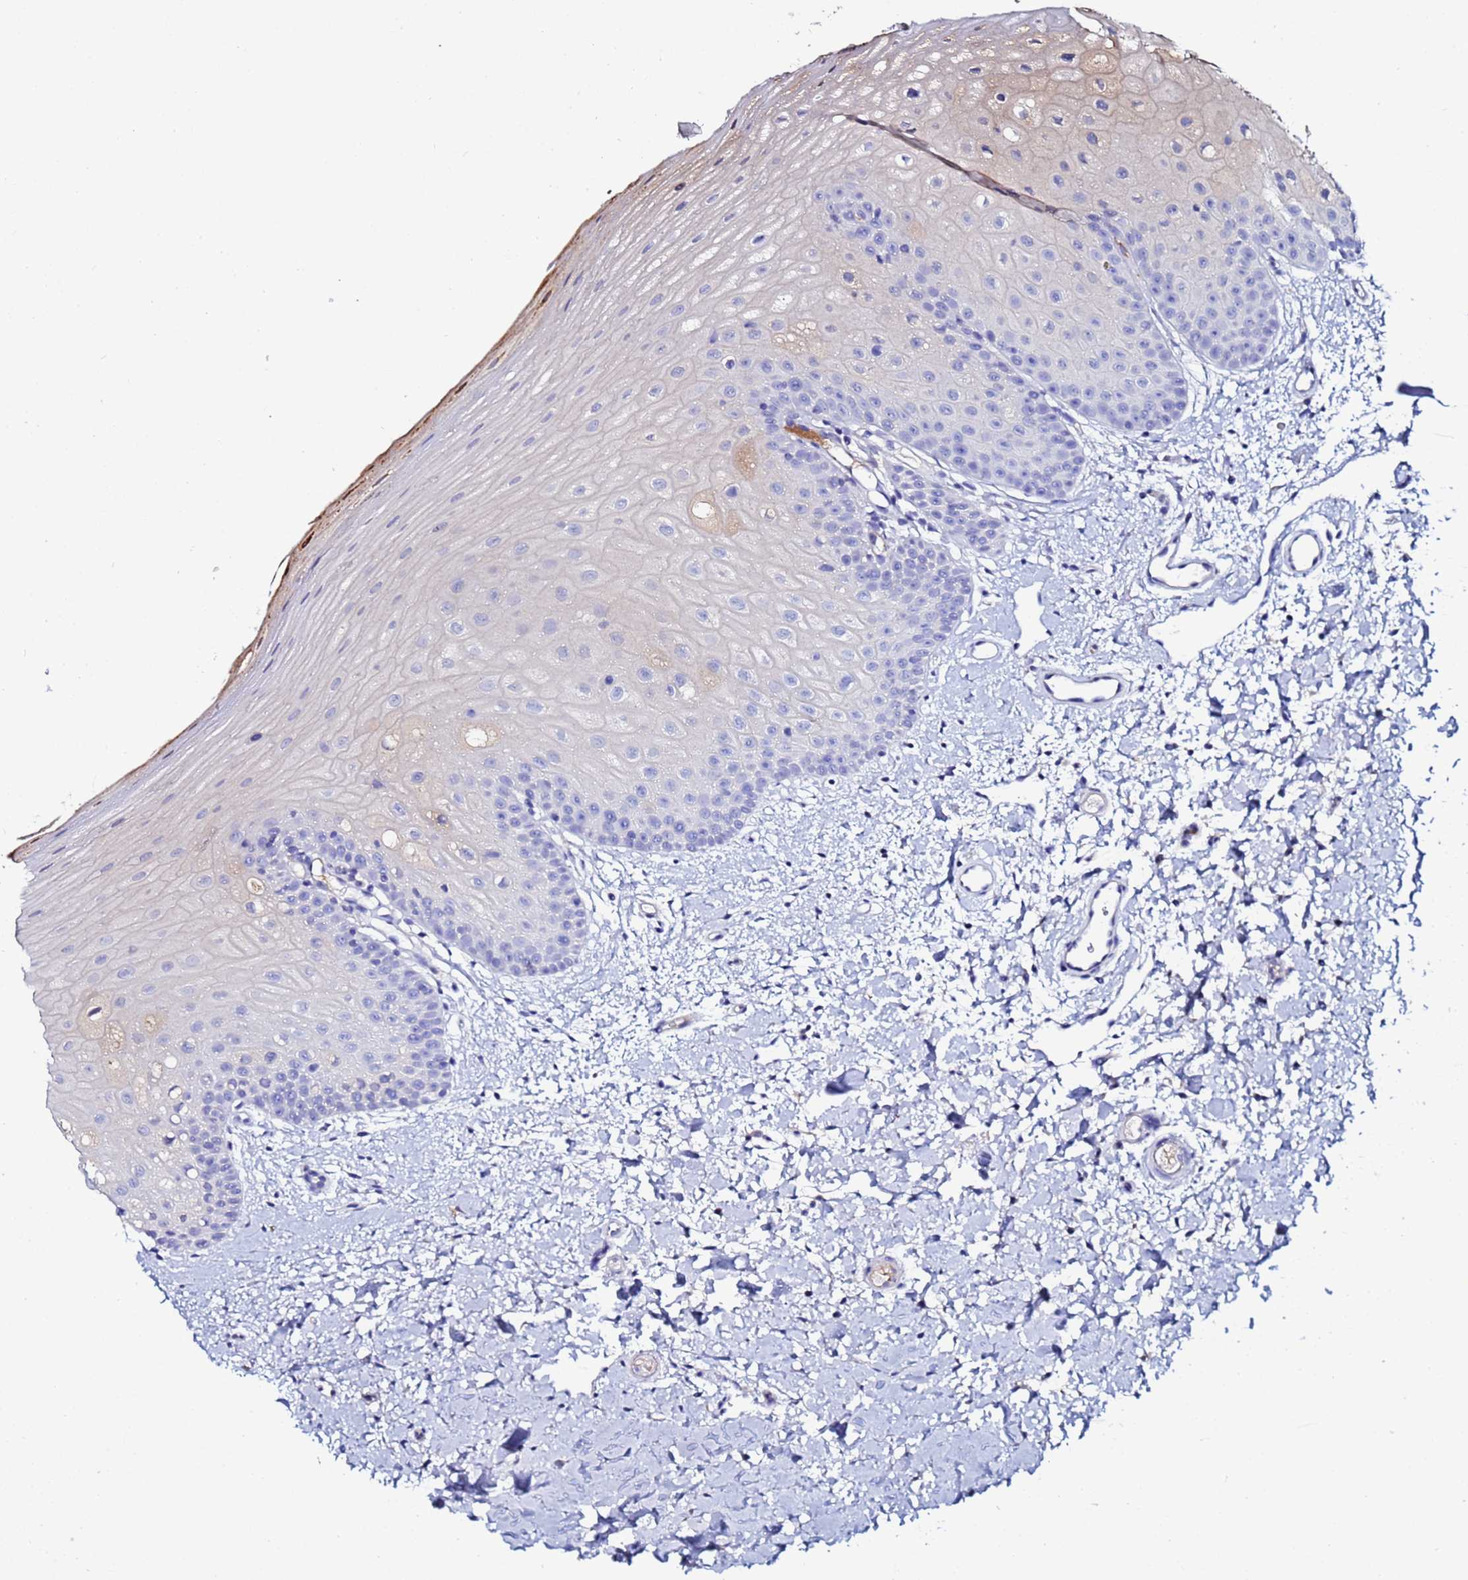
{"staining": {"intensity": "weak", "quantity": "25%-75%", "location": "cytoplasmic/membranous"}, "tissue": "oral mucosa", "cell_type": "Squamous epithelial cells", "image_type": "normal", "snomed": [{"axis": "morphology", "description": "Normal tissue, NOS"}, {"axis": "topography", "description": "Oral tissue"}], "caption": "Oral mucosa stained with a brown dye shows weak cytoplasmic/membranous positive positivity in about 25%-75% of squamous epithelial cells.", "gene": "TUBAL3", "patient": {"sex": "female", "age": 67}}